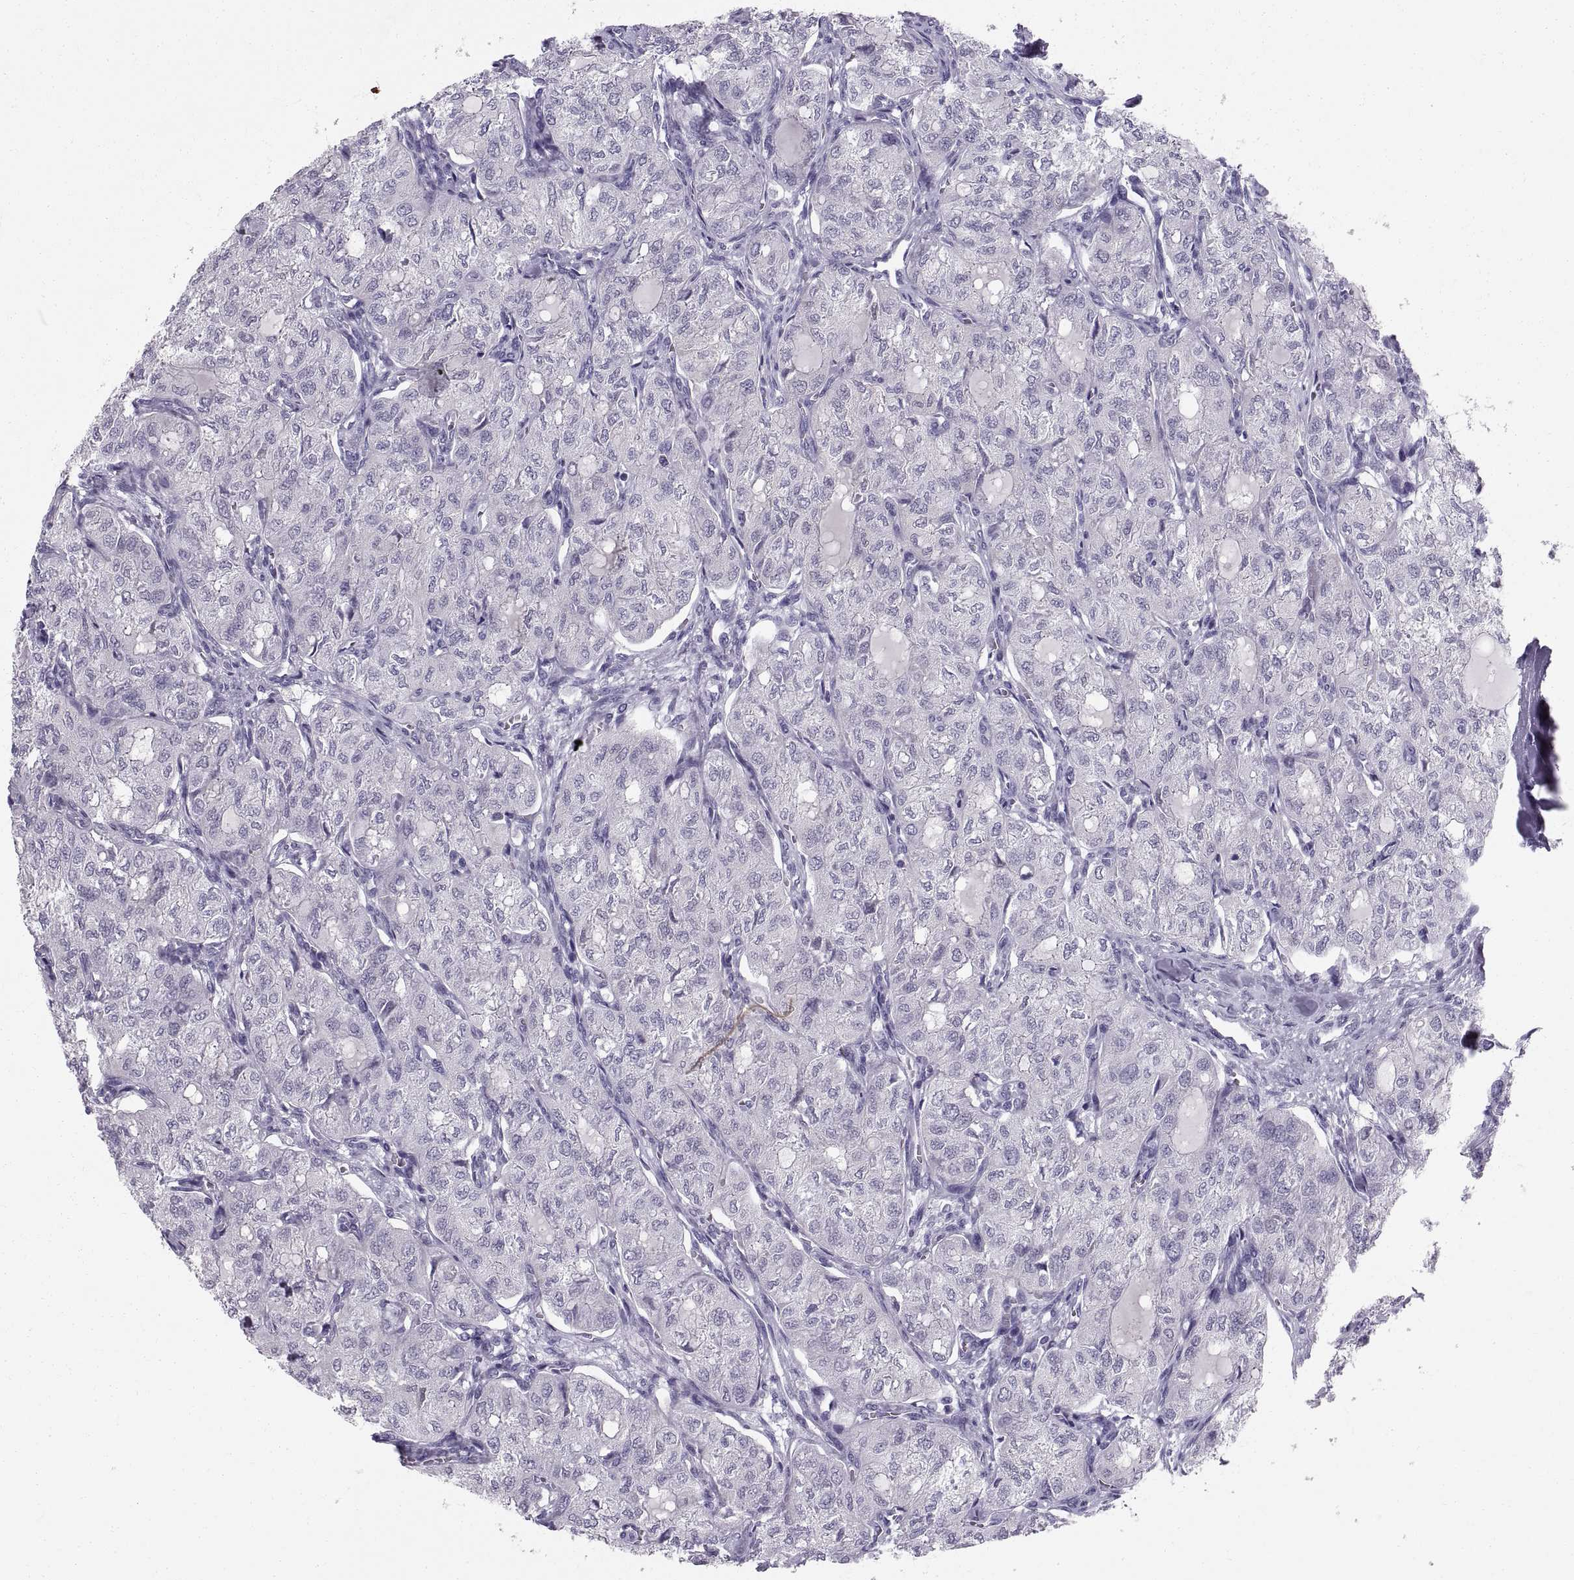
{"staining": {"intensity": "negative", "quantity": "none", "location": "none"}, "tissue": "thyroid cancer", "cell_type": "Tumor cells", "image_type": "cancer", "snomed": [{"axis": "morphology", "description": "Follicular adenoma carcinoma, NOS"}, {"axis": "topography", "description": "Thyroid gland"}], "caption": "A photomicrograph of thyroid cancer (follicular adenoma carcinoma) stained for a protein shows no brown staining in tumor cells.", "gene": "SLC22A6", "patient": {"sex": "male", "age": 75}}